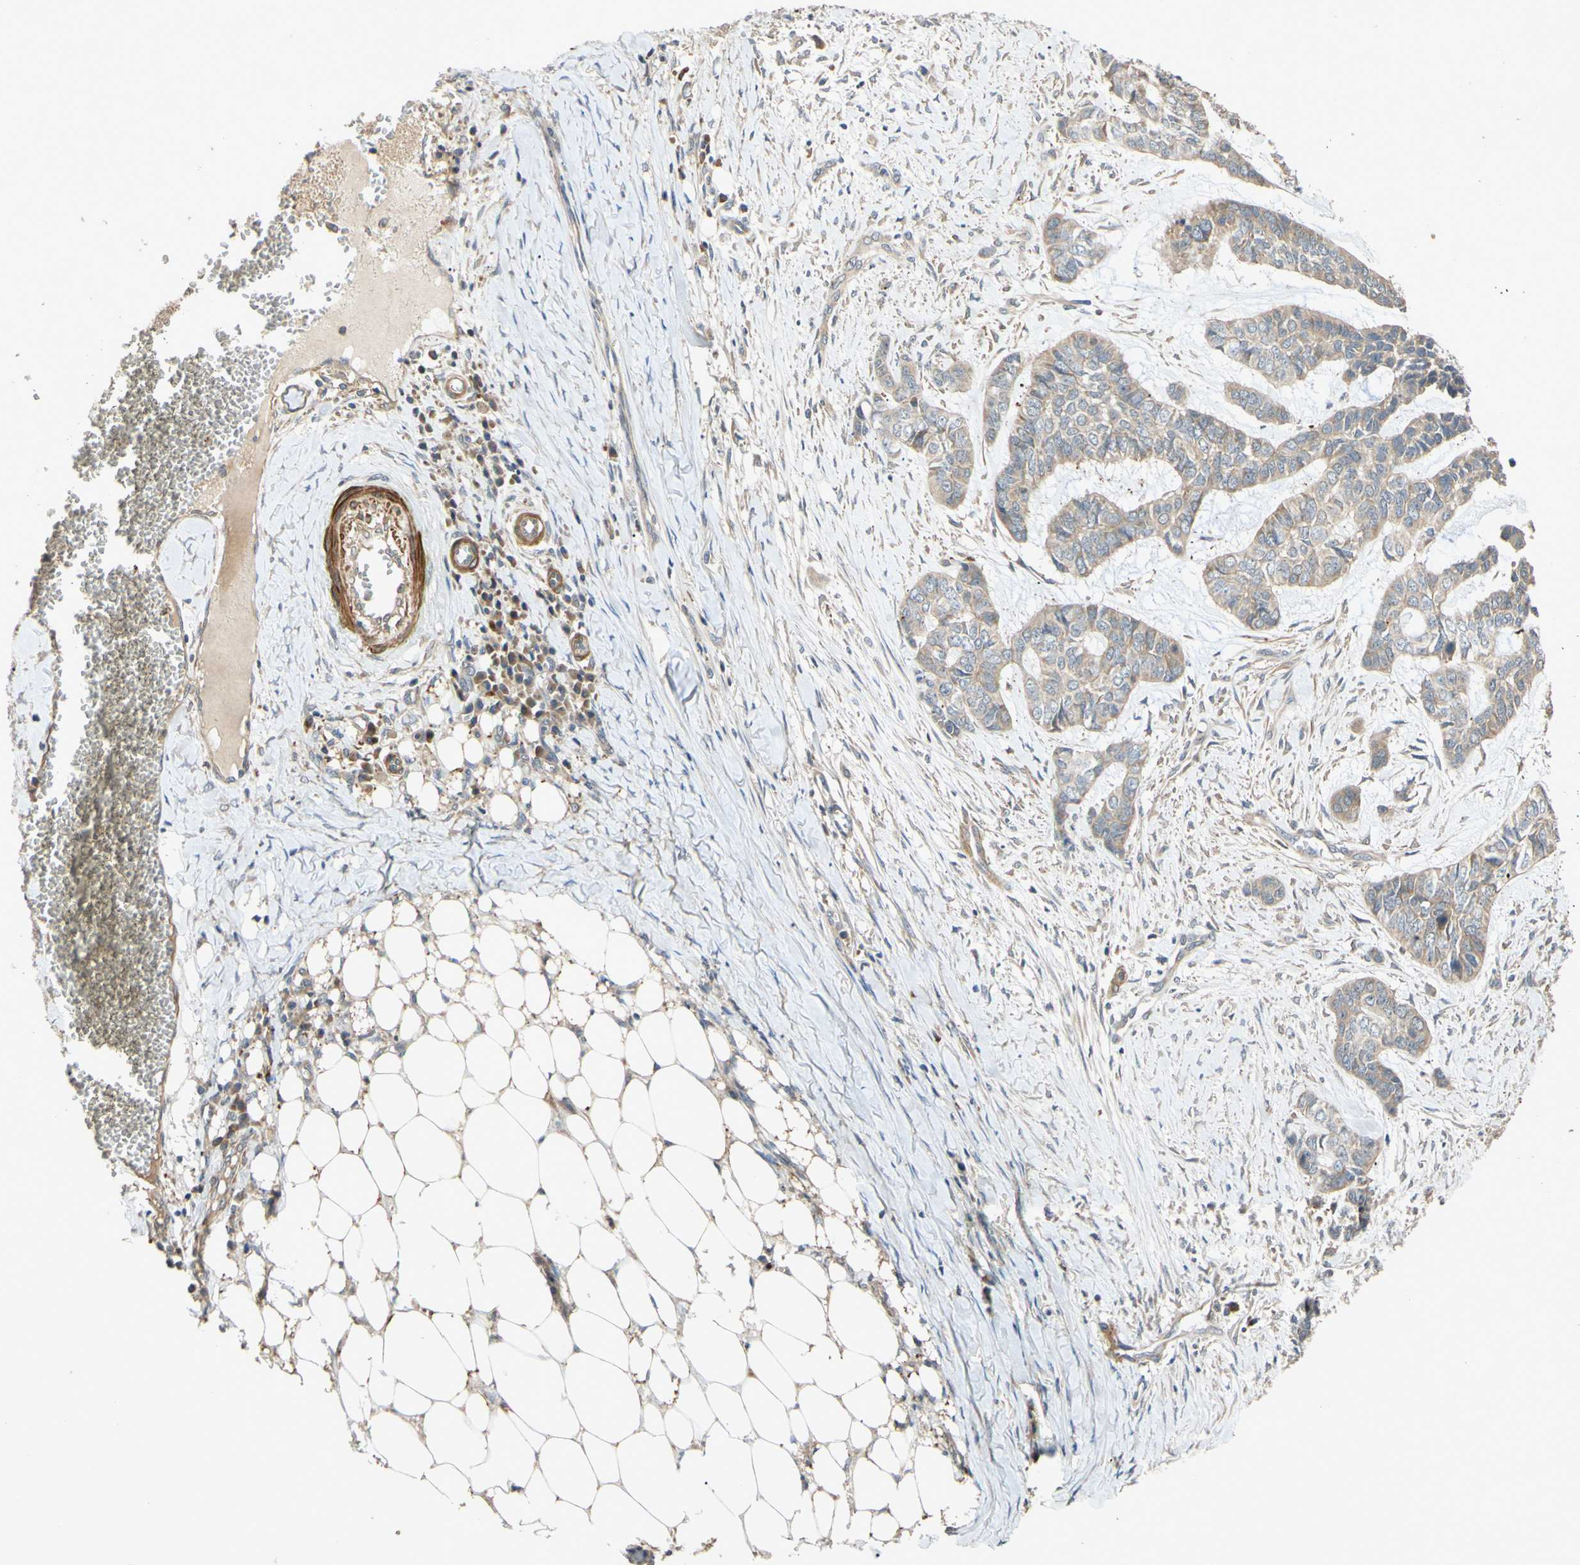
{"staining": {"intensity": "weak", "quantity": ">75%", "location": "cytoplasmic/membranous"}, "tissue": "skin cancer", "cell_type": "Tumor cells", "image_type": "cancer", "snomed": [{"axis": "morphology", "description": "Basal cell carcinoma"}, {"axis": "topography", "description": "Skin"}], "caption": "Skin cancer (basal cell carcinoma) stained with DAB IHC displays low levels of weak cytoplasmic/membranous positivity in about >75% of tumor cells. (Brightfield microscopy of DAB IHC at high magnification).", "gene": "PARD6A", "patient": {"sex": "female", "age": 64}}